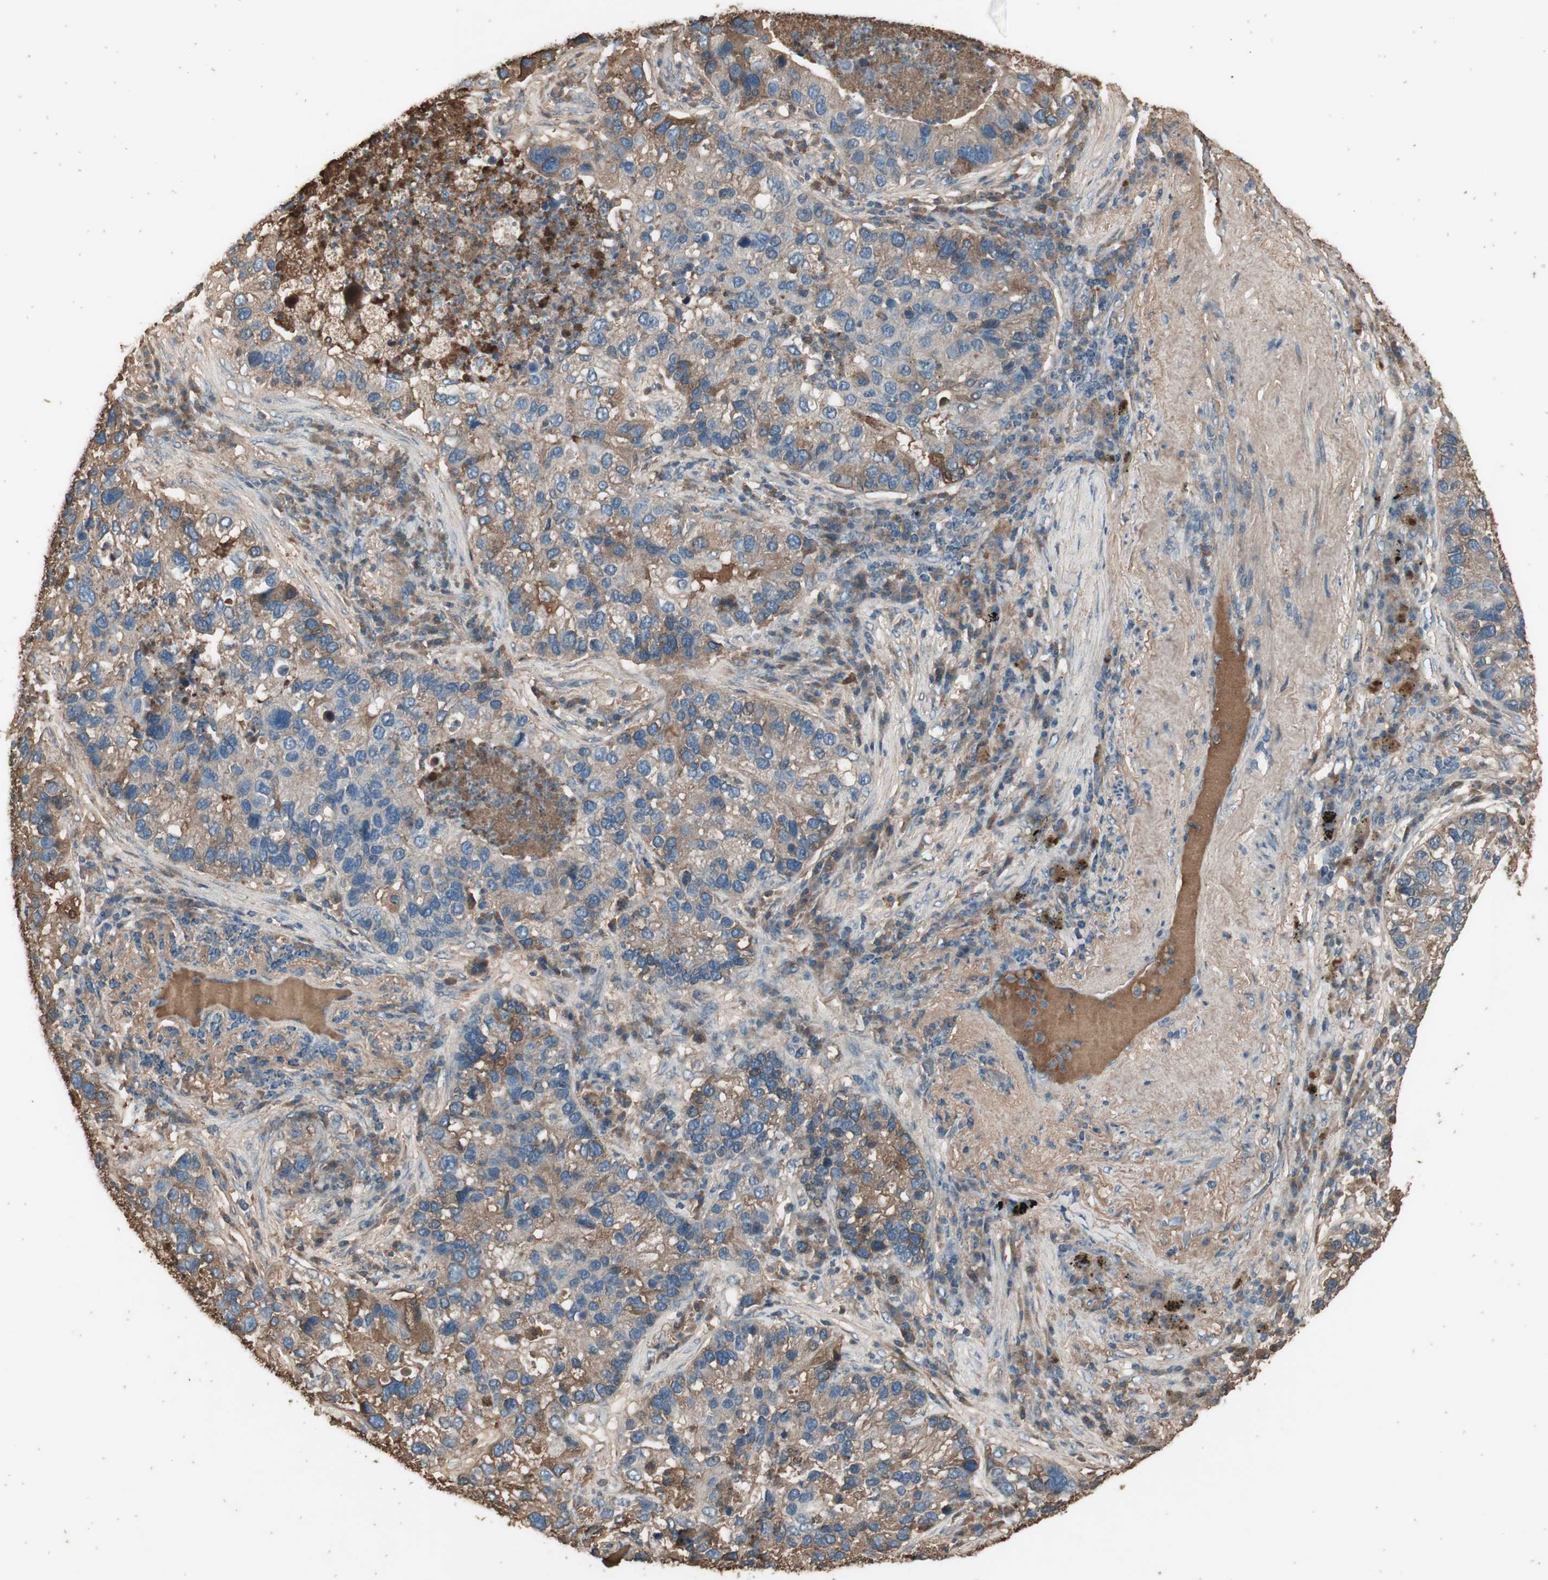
{"staining": {"intensity": "weak", "quantity": "25%-75%", "location": "cytoplasmic/membranous"}, "tissue": "lung cancer", "cell_type": "Tumor cells", "image_type": "cancer", "snomed": [{"axis": "morphology", "description": "Normal tissue, NOS"}, {"axis": "morphology", "description": "Adenocarcinoma, NOS"}, {"axis": "topography", "description": "Bronchus"}, {"axis": "topography", "description": "Lung"}], "caption": "Immunohistochemistry (IHC) (DAB) staining of human lung cancer (adenocarcinoma) reveals weak cytoplasmic/membranous protein positivity in approximately 25%-75% of tumor cells. (DAB (3,3'-diaminobenzidine) = brown stain, brightfield microscopy at high magnification).", "gene": "MMP14", "patient": {"sex": "male", "age": 54}}